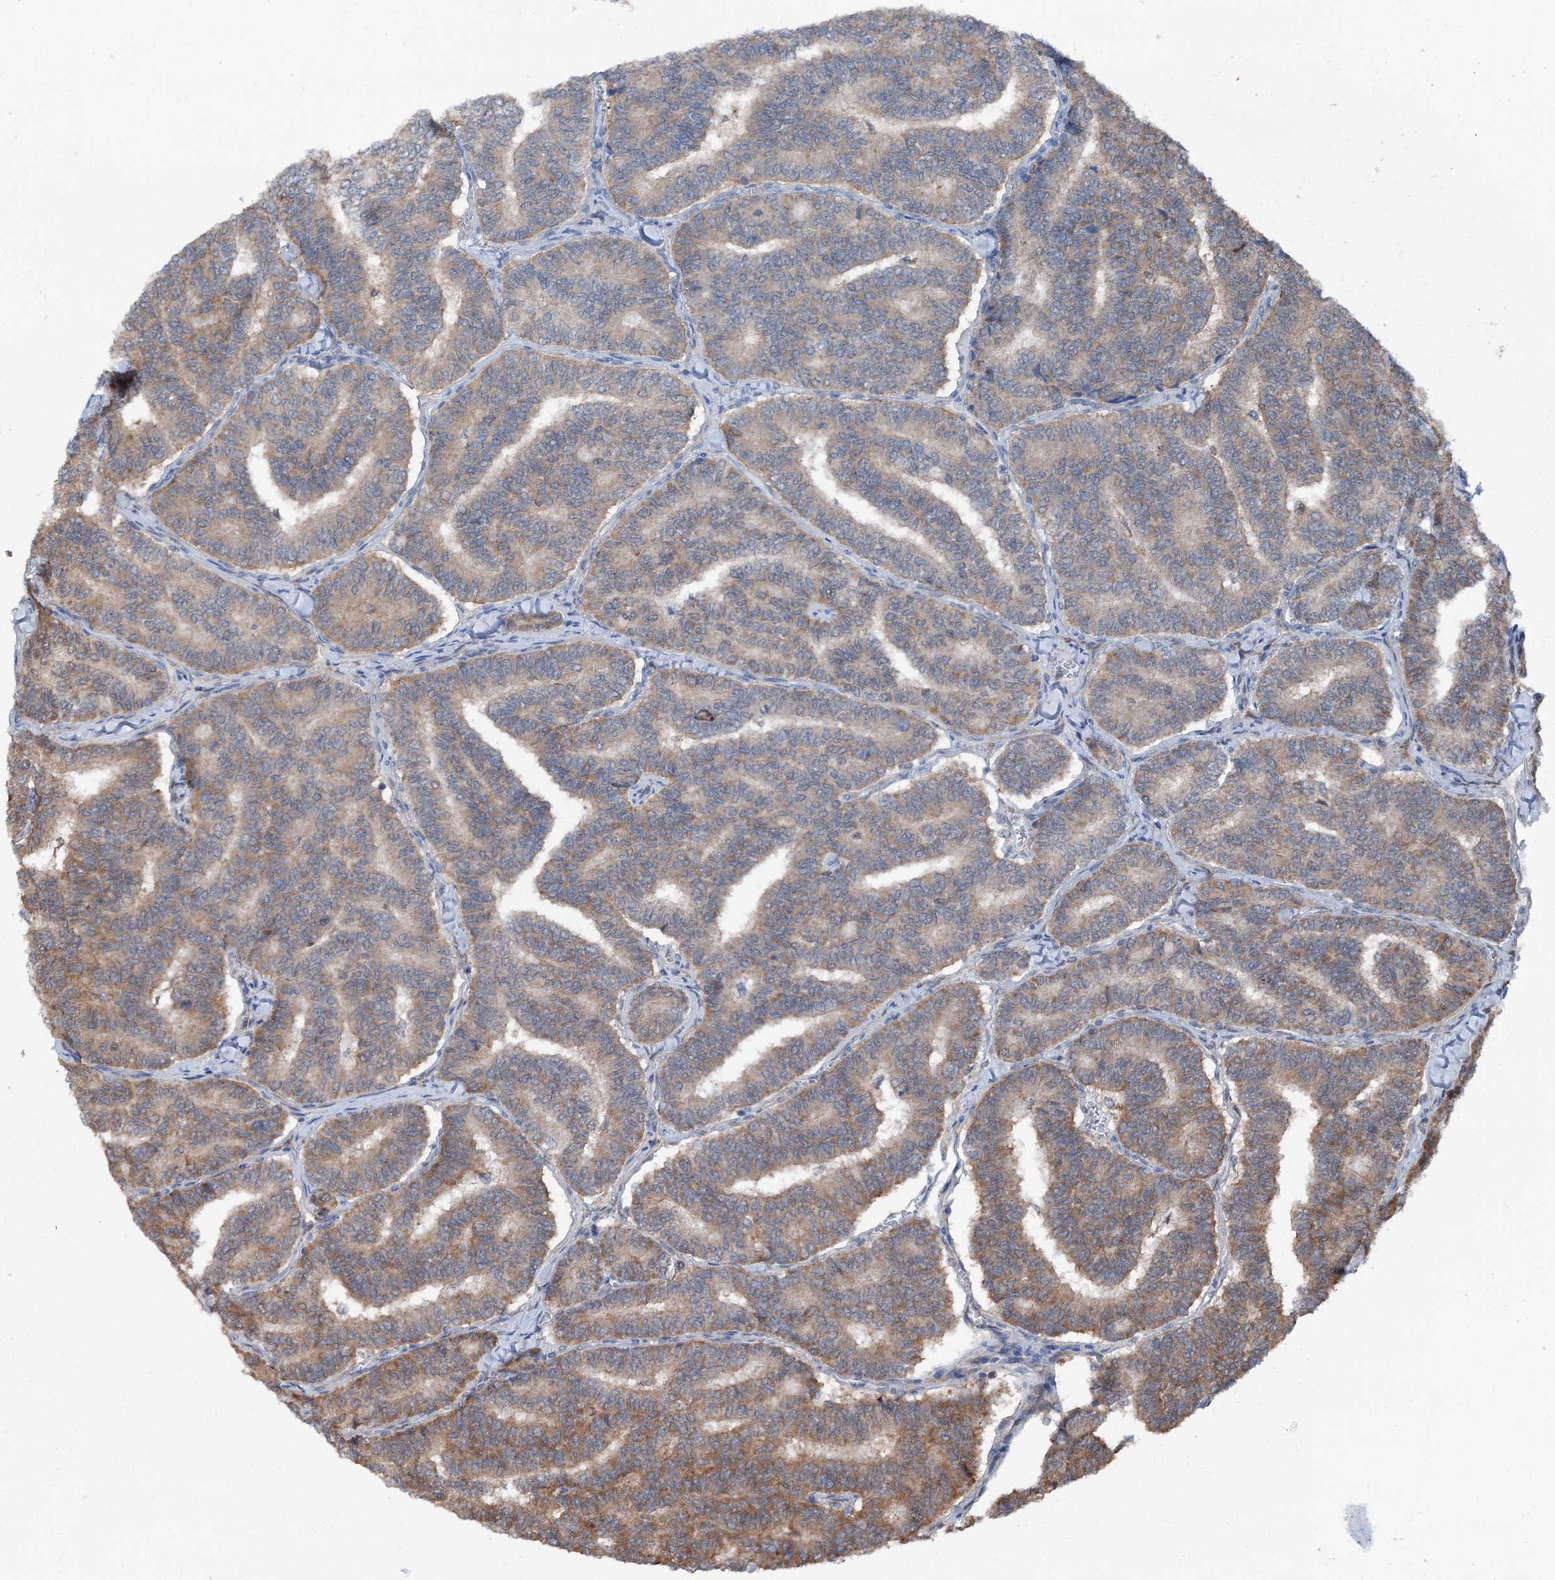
{"staining": {"intensity": "moderate", "quantity": ">75%", "location": "cytoplasmic/membranous"}, "tissue": "thyroid cancer", "cell_type": "Tumor cells", "image_type": "cancer", "snomed": [{"axis": "morphology", "description": "Papillary adenocarcinoma, NOS"}, {"axis": "topography", "description": "Thyroid gland"}], "caption": "Thyroid papillary adenocarcinoma stained with a protein marker demonstrates moderate staining in tumor cells.", "gene": "PSMD13", "patient": {"sex": "female", "age": 35}}